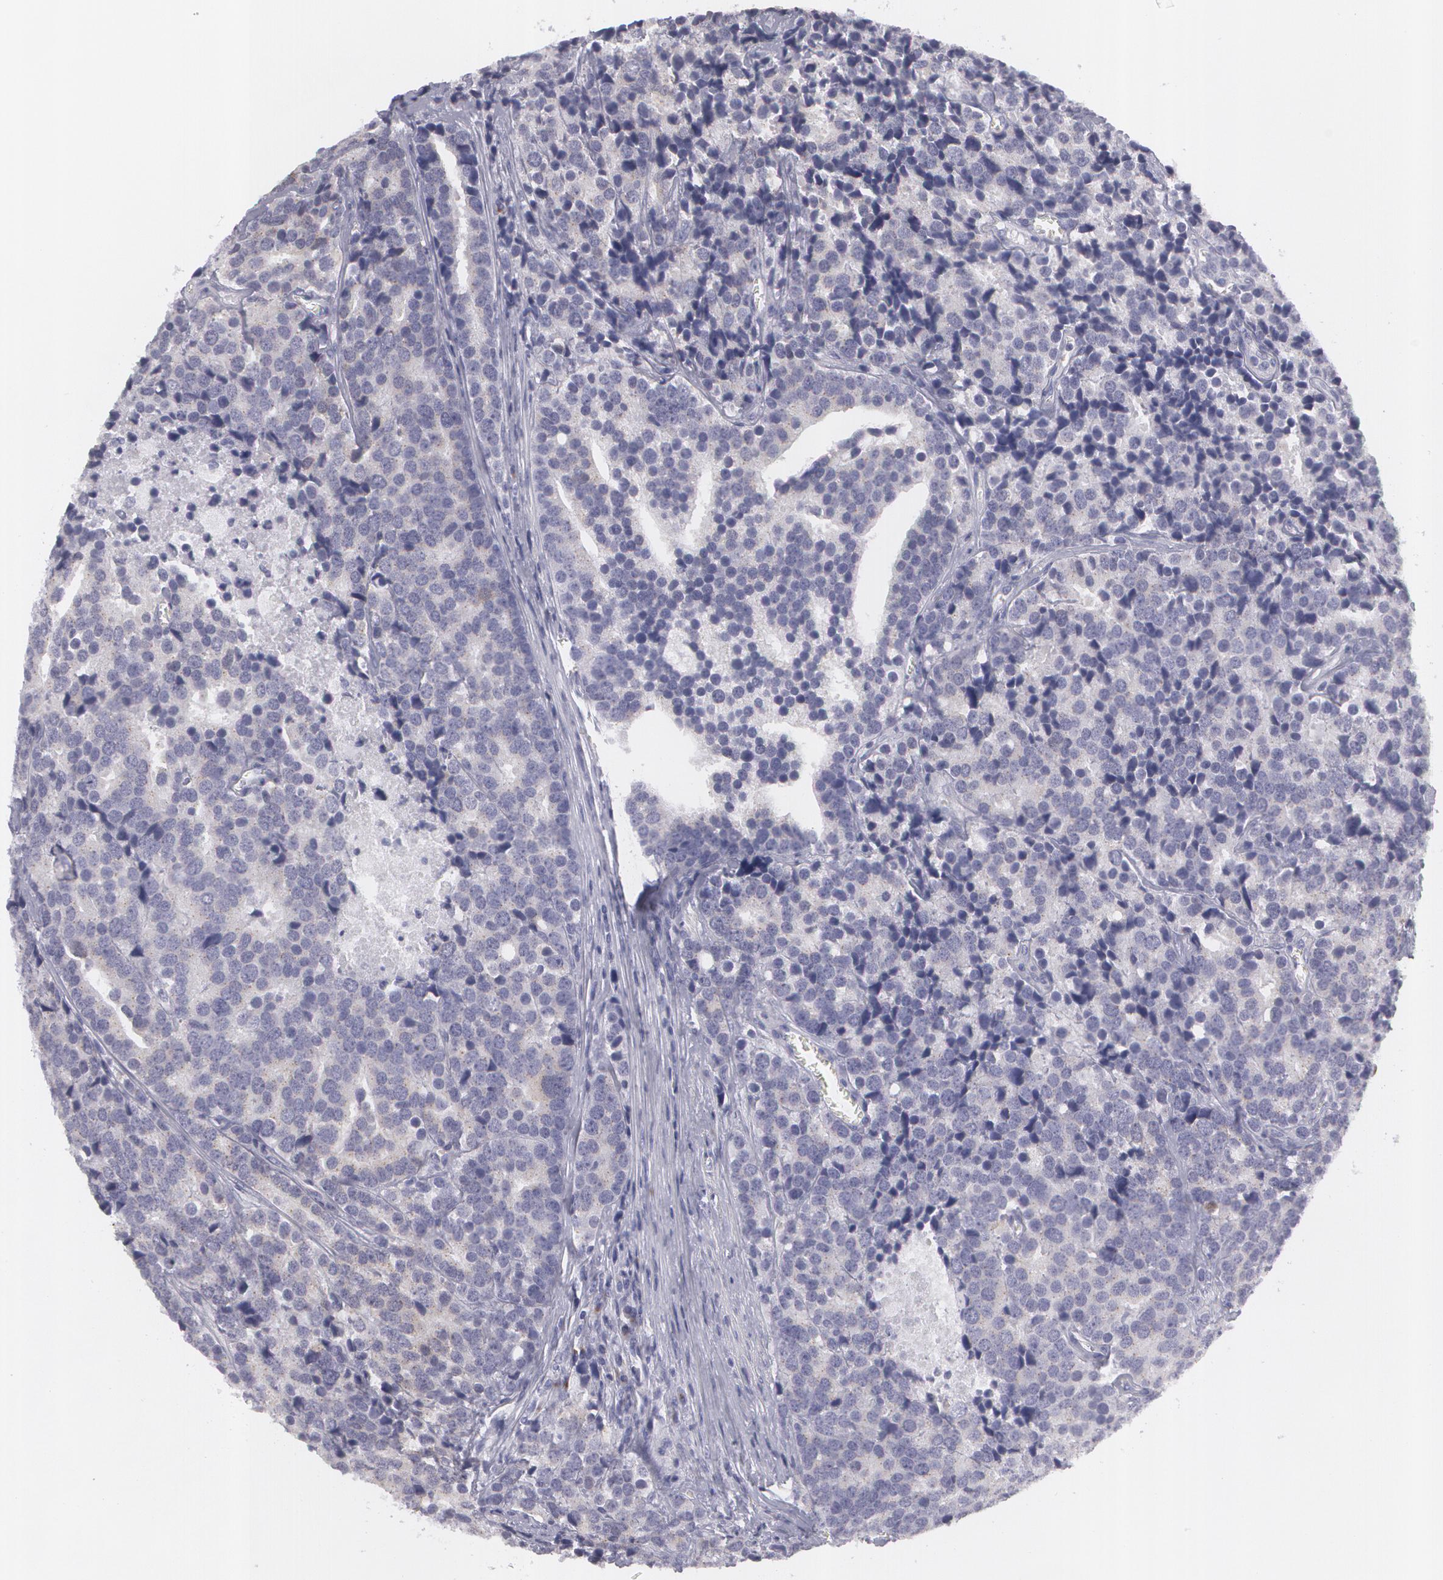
{"staining": {"intensity": "negative", "quantity": "none", "location": "none"}, "tissue": "prostate cancer", "cell_type": "Tumor cells", "image_type": "cancer", "snomed": [{"axis": "morphology", "description": "Adenocarcinoma, High grade"}, {"axis": "topography", "description": "Prostate"}], "caption": "High magnification brightfield microscopy of prostate adenocarcinoma (high-grade) stained with DAB (3,3'-diaminobenzidine) (brown) and counterstained with hematoxylin (blue): tumor cells show no significant staining. (Brightfield microscopy of DAB immunohistochemistry at high magnification).", "gene": "MBNL3", "patient": {"sex": "male", "age": 71}}